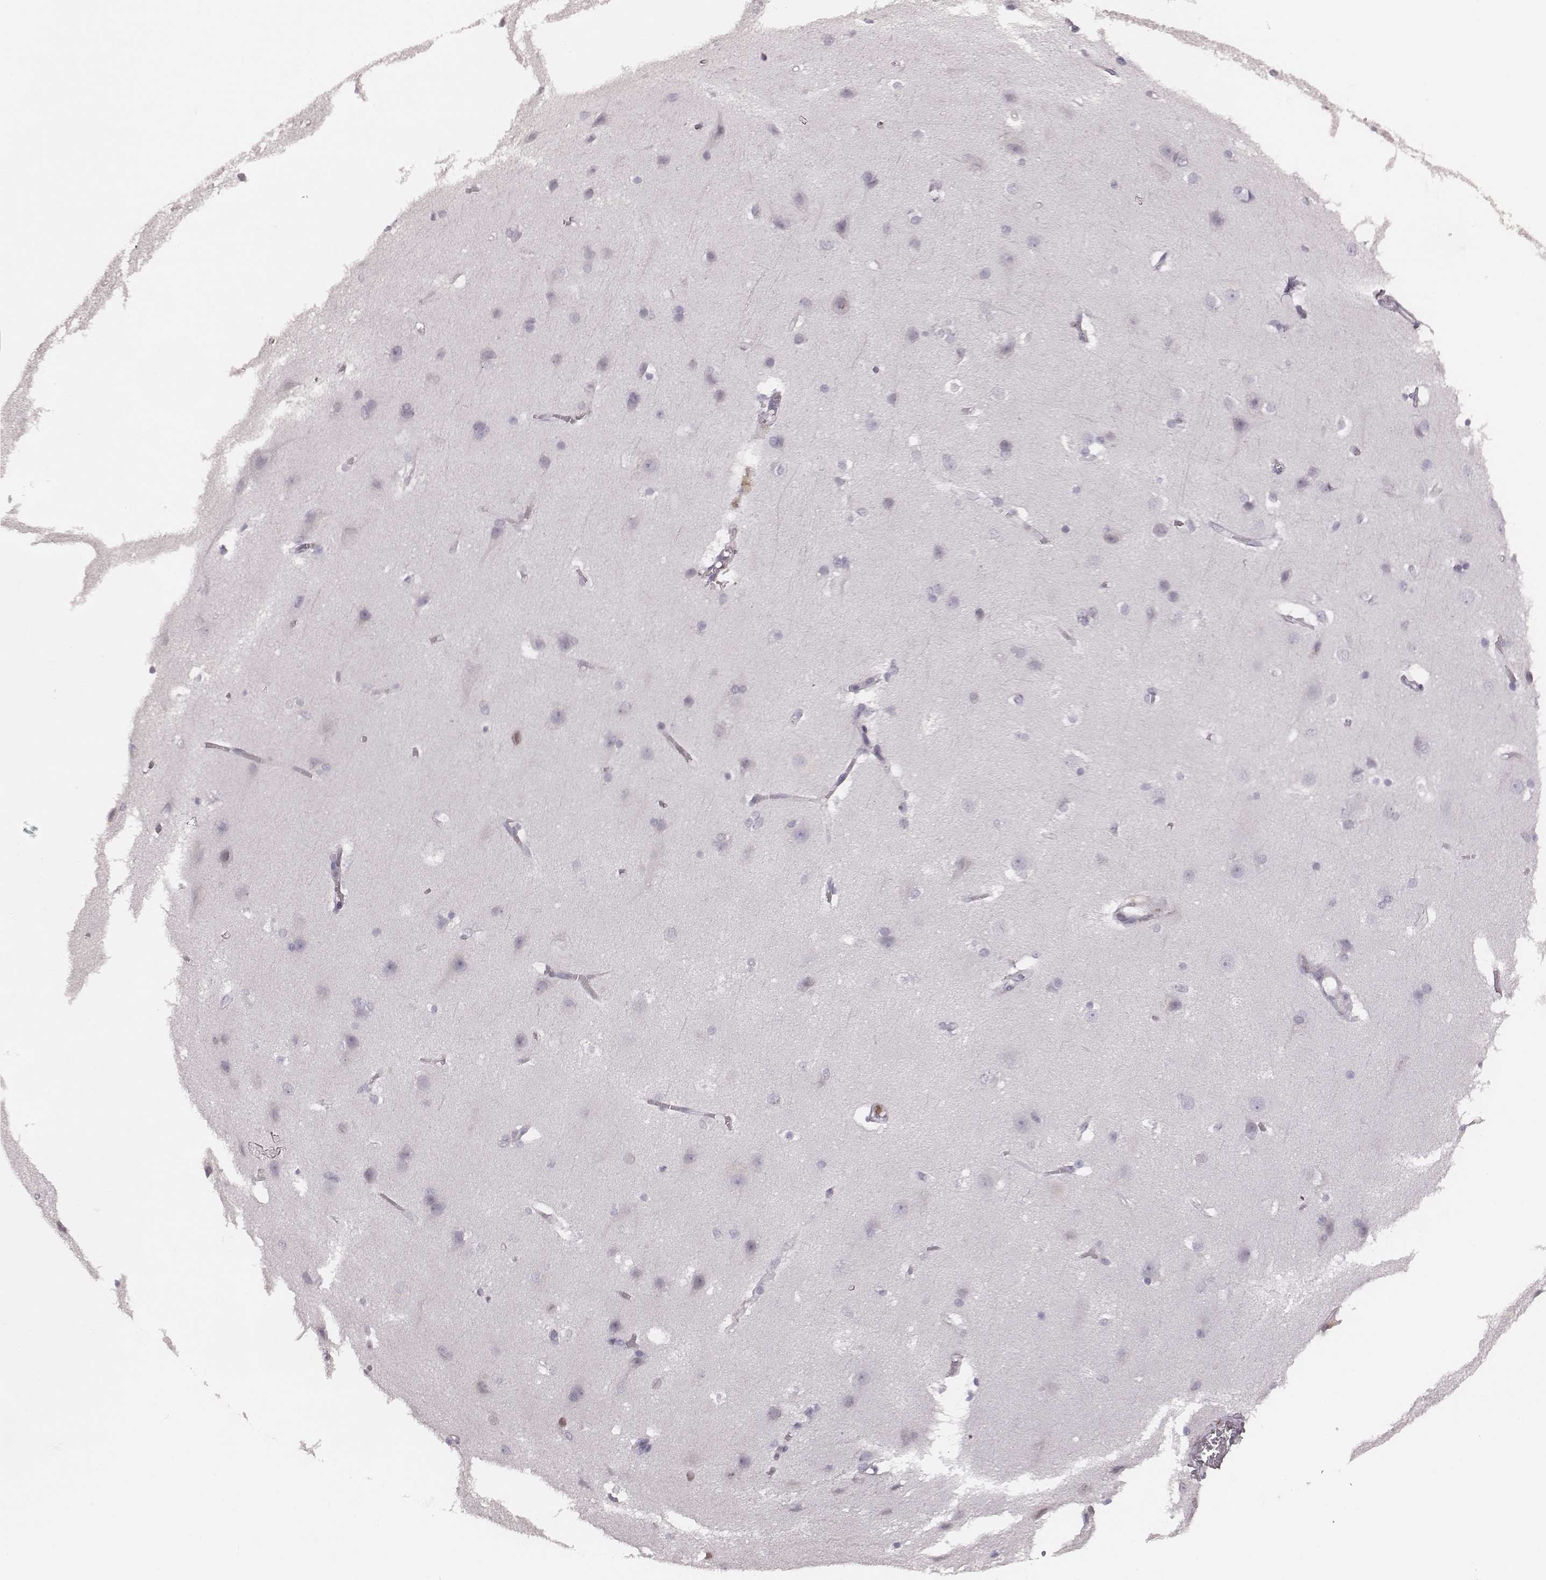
{"staining": {"intensity": "negative", "quantity": "none", "location": "none"}, "tissue": "cerebral cortex", "cell_type": "Endothelial cells", "image_type": "normal", "snomed": [{"axis": "morphology", "description": "Normal tissue, NOS"}, {"axis": "topography", "description": "Cerebral cortex"}], "caption": "Protein analysis of benign cerebral cortex exhibits no significant positivity in endothelial cells. (Stains: DAB immunohistochemistry with hematoxylin counter stain, Microscopy: brightfield microscopy at high magnification).", "gene": "S100Z", "patient": {"sex": "male", "age": 37}}